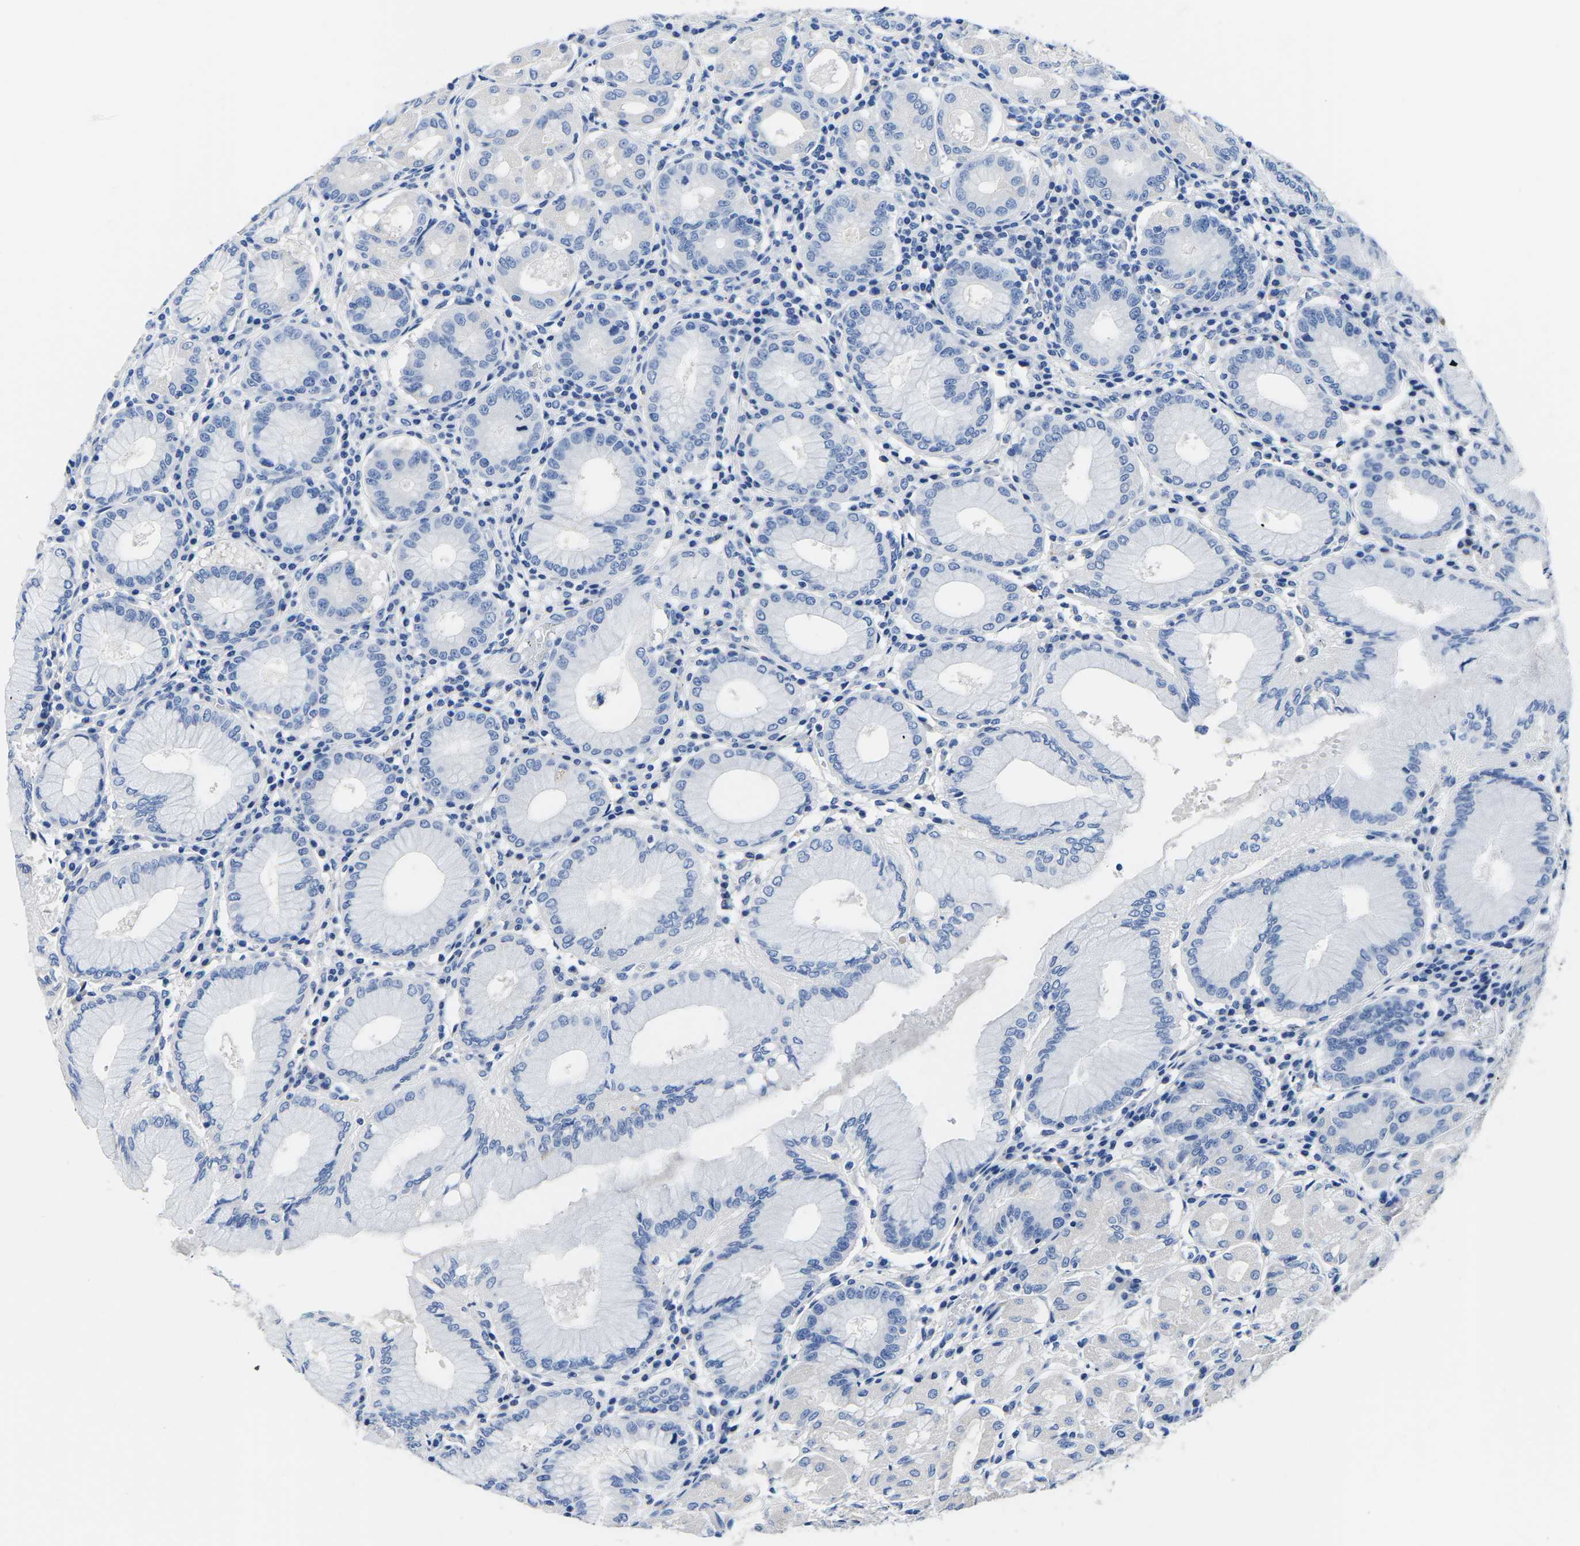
{"staining": {"intensity": "negative", "quantity": "none", "location": "none"}, "tissue": "stomach", "cell_type": "Glandular cells", "image_type": "normal", "snomed": [{"axis": "morphology", "description": "Normal tissue, NOS"}, {"axis": "topography", "description": "Stomach"}, {"axis": "topography", "description": "Stomach, lower"}], "caption": "Human stomach stained for a protein using immunohistochemistry (IHC) exhibits no staining in glandular cells.", "gene": "CYP1A2", "patient": {"sex": "female", "age": 56}}